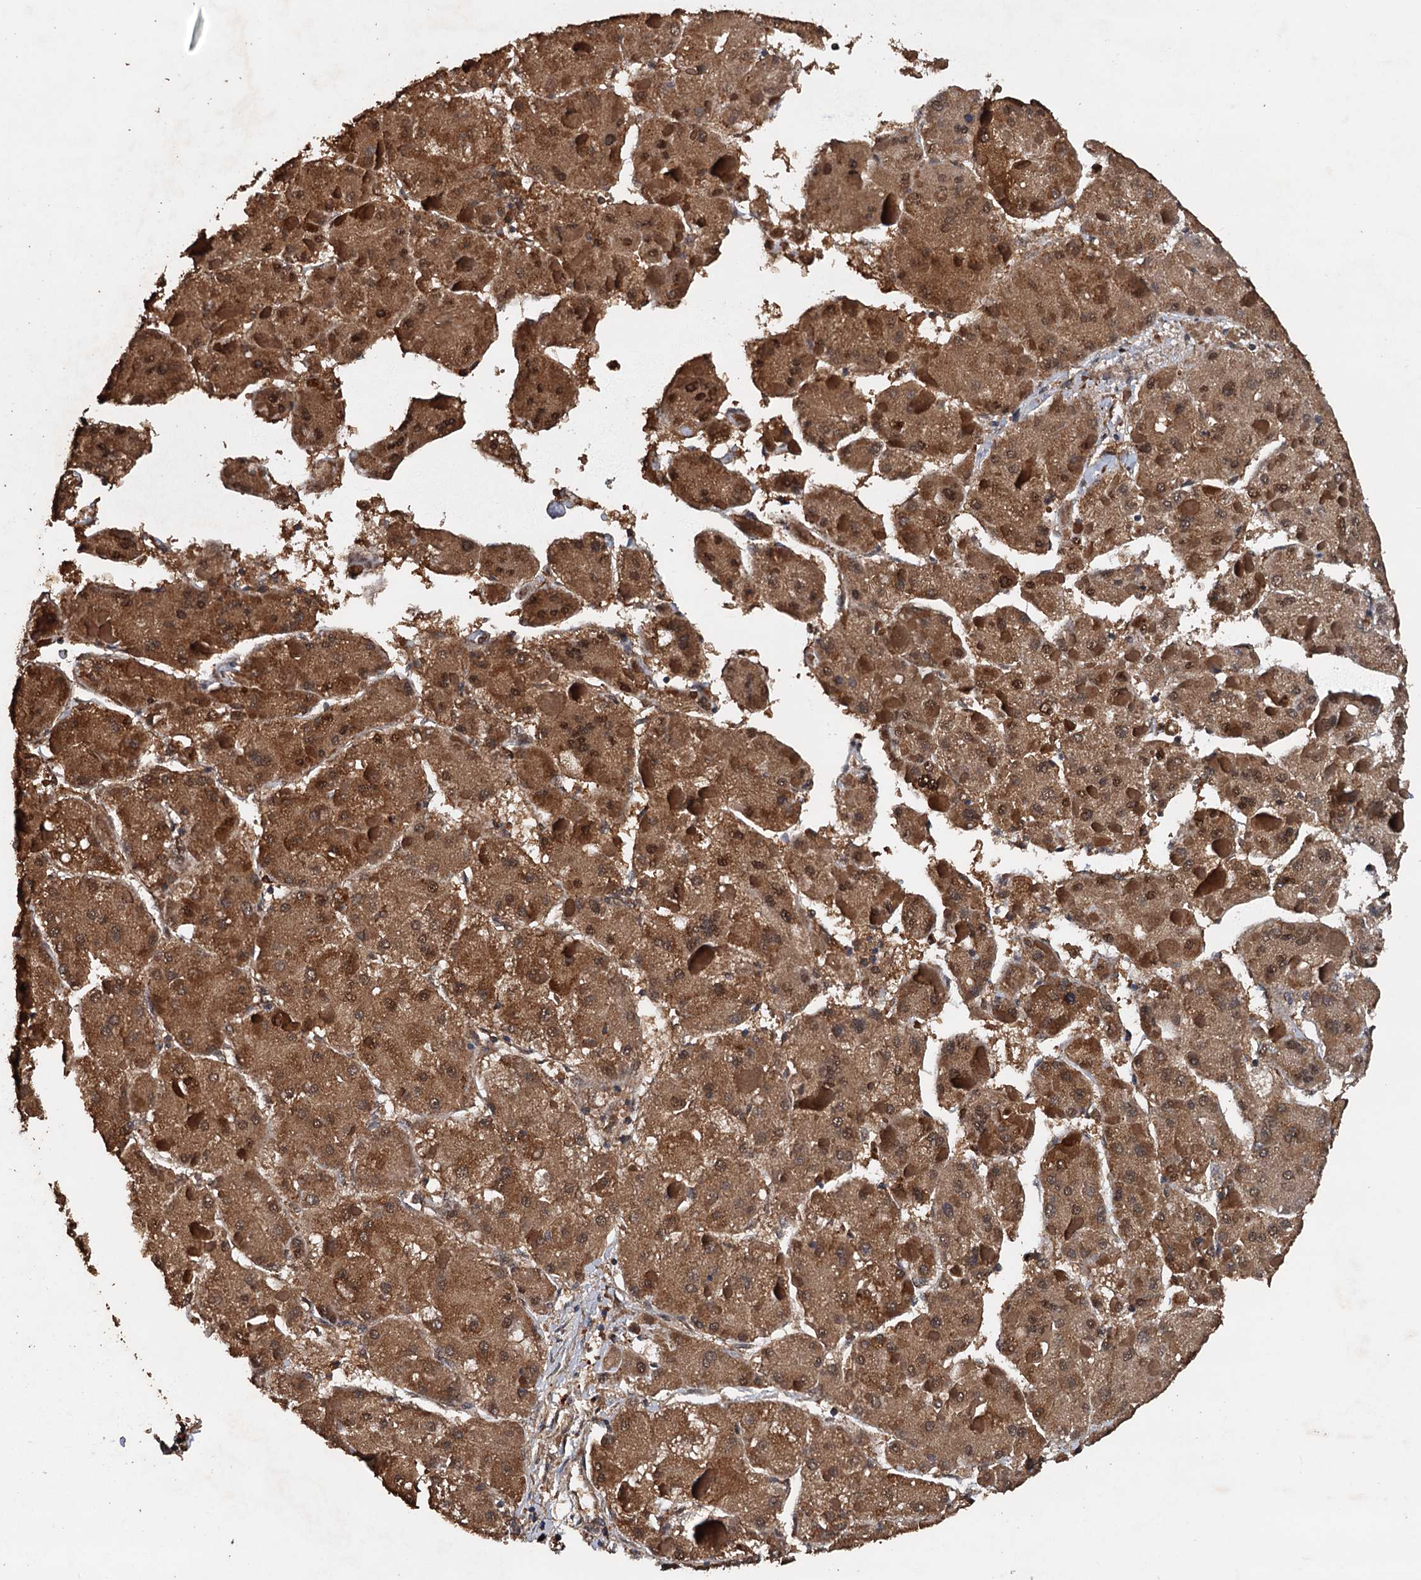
{"staining": {"intensity": "strong", "quantity": ">75%", "location": "cytoplasmic/membranous,nuclear"}, "tissue": "liver cancer", "cell_type": "Tumor cells", "image_type": "cancer", "snomed": [{"axis": "morphology", "description": "Carcinoma, Hepatocellular, NOS"}, {"axis": "topography", "description": "Liver"}], "caption": "Immunohistochemical staining of human hepatocellular carcinoma (liver) reveals high levels of strong cytoplasmic/membranous and nuclear protein staining in about >75% of tumor cells.", "gene": "PSMD9", "patient": {"sex": "female", "age": 73}}